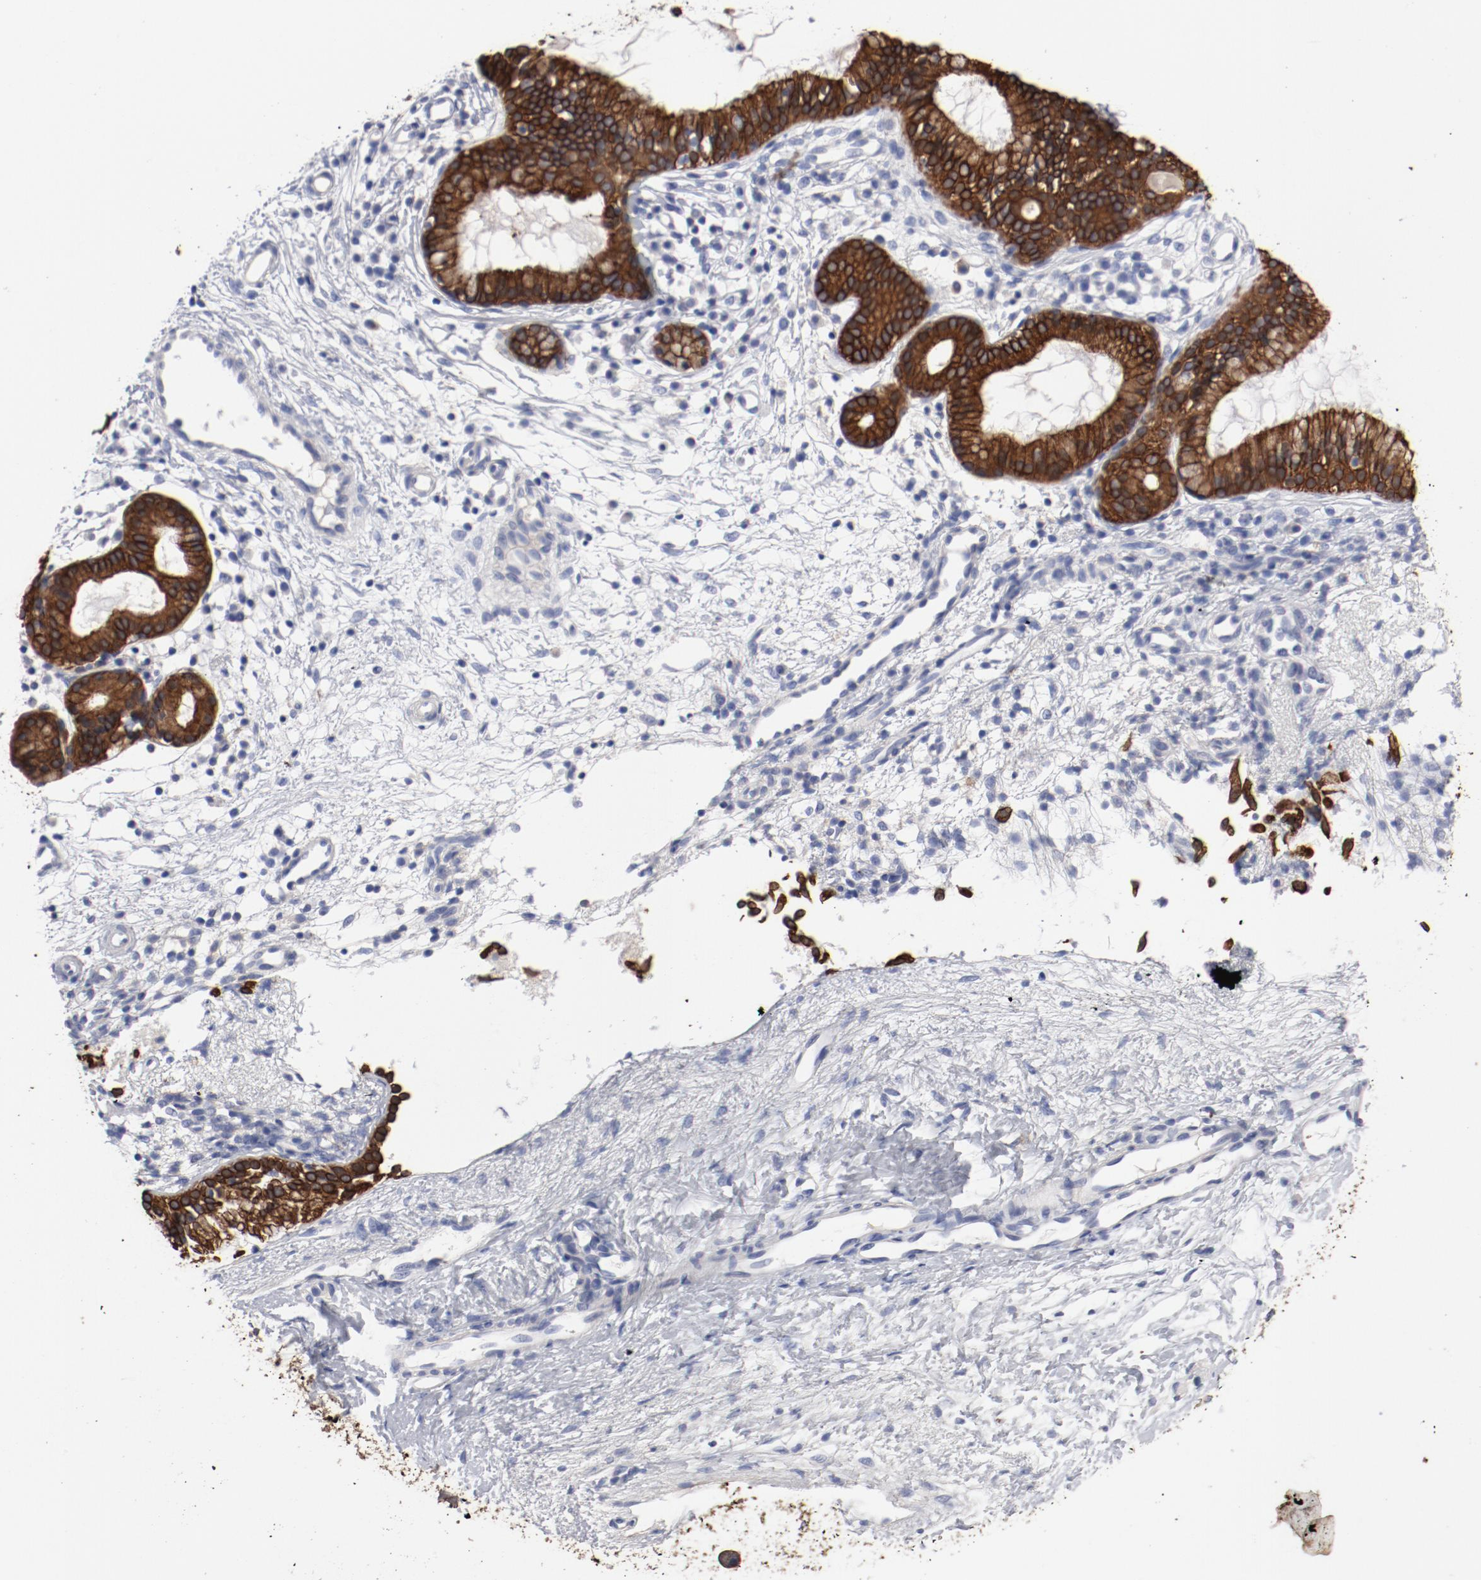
{"staining": {"intensity": "strong", "quantity": ">75%", "location": "cytoplasmic/membranous"}, "tissue": "nasopharynx", "cell_type": "Respiratory epithelial cells", "image_type": "normal", "snomed": [{"axis": "morphology", "description": "Normal tissue, NOS"}, {"axis": "topography", "description": "Nasopharynx"}], "caption": "The micrograph reveals immunohistochemical staining of unremarkable nasopharynx. There is strong cytoplasmic/membranous expression is seen in approximately >75% of respiratory epithelial cells. The staining is performed using DAB brown chromogen to label protein expression. The nuclei are counter-stained blue using hematoxylin.", "gene": "TSPAN6", "patient": {"sex": "male", "age": 21}}